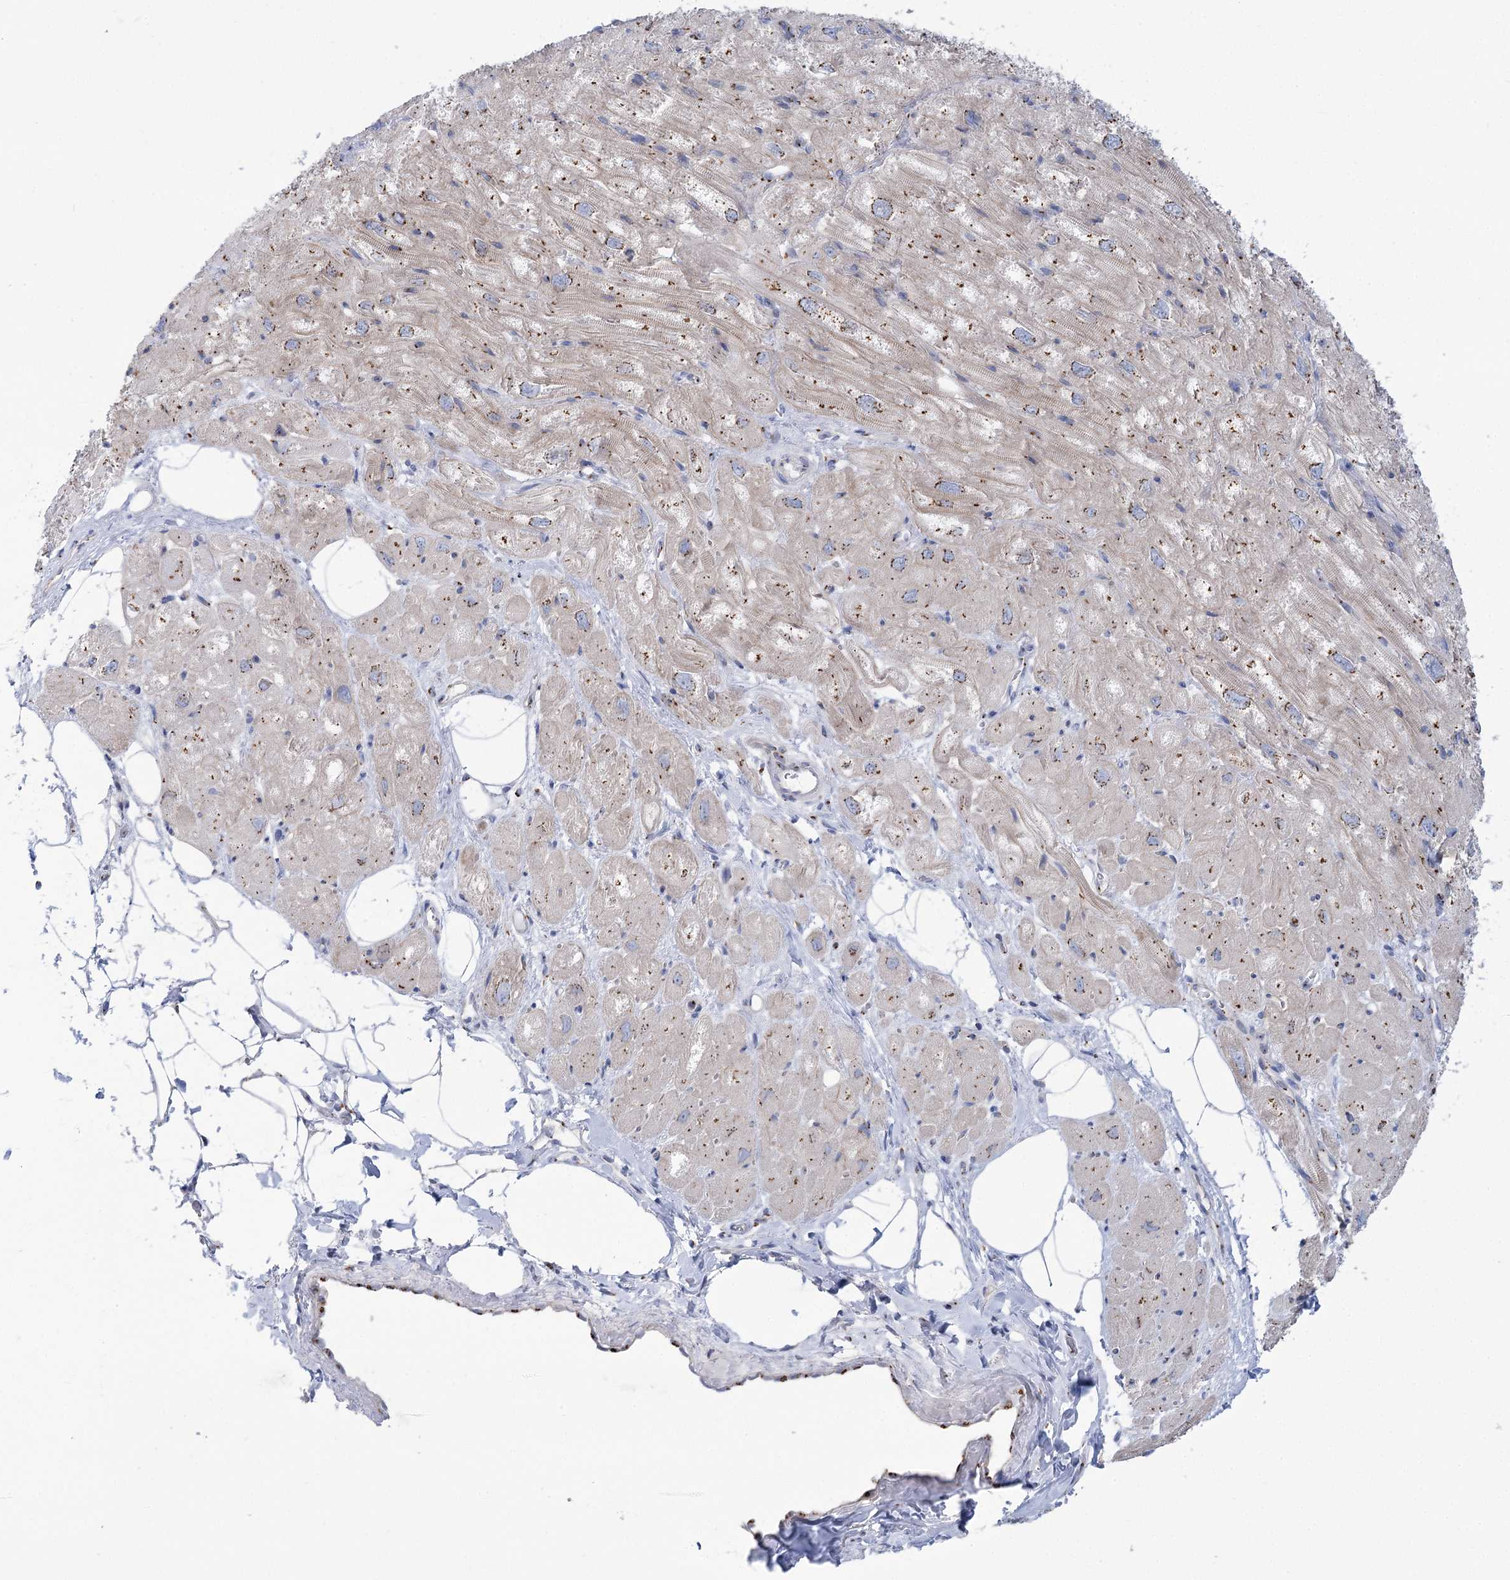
{"staining": {"intensity": "weak", "quantity": "25%-75%", "location": "cytoplasmic/membranous"}, "tissue": "heart muscle", "cell_type": "Cardiomyocytes", "image_type": "normal", "snomed": [{"axis": "morphology", "description": "Normal tissue, NOS"}, {"axis": "topography", "description": "Heart"}], "caption": "Benign heart muscle exhibits weak cytoplasmic/membranous positivity in about 25%-75% of cardiomyocytes, visualized by immunohistochemistry.", "gene": "TMEM165", "patient": {"sex": "male", "age": 50}}